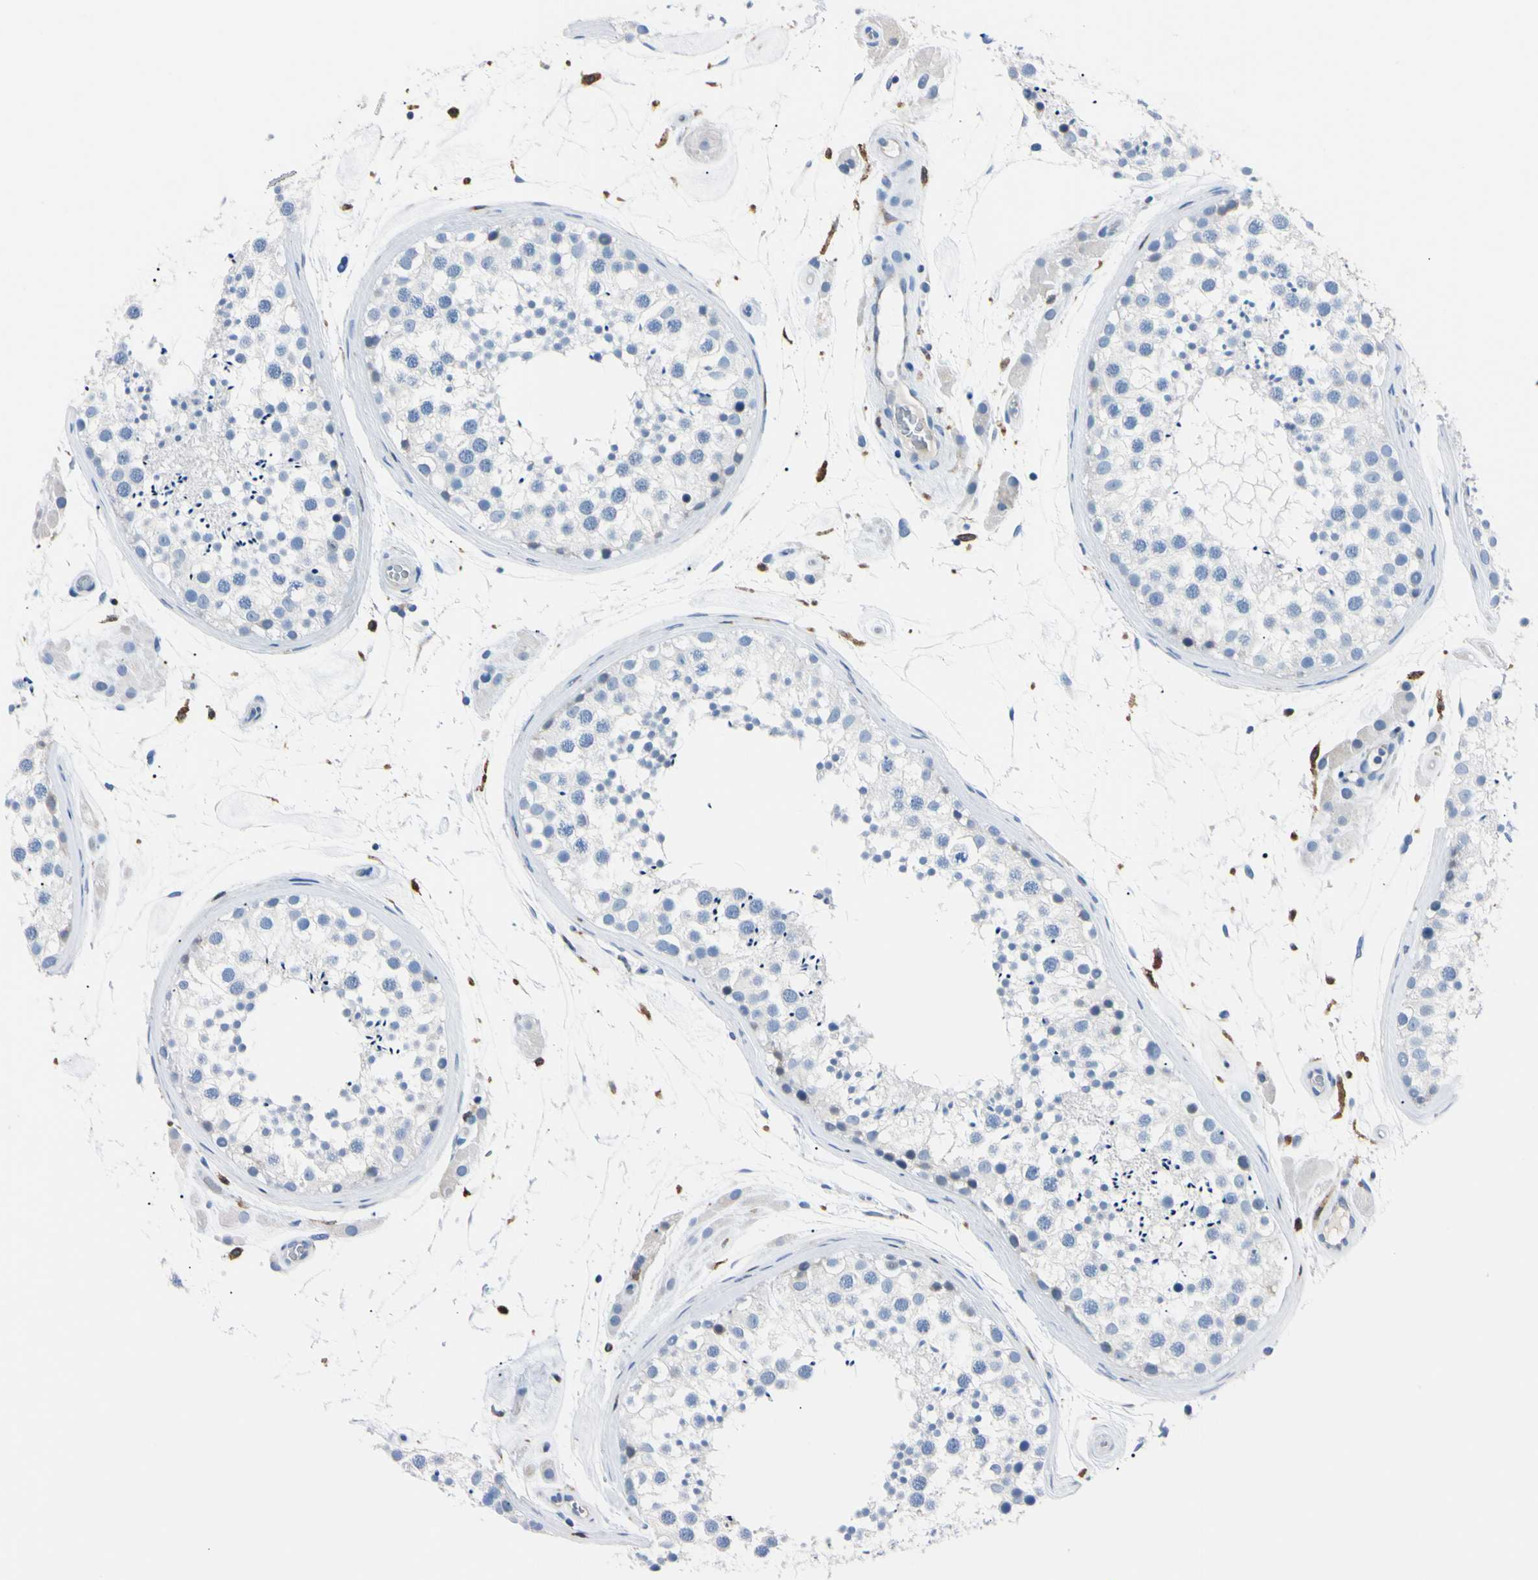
{"staining": {"intensity": "negative", "quantity": "none", "location": "none"}, "tissue": "testis", "cell_type": "Cells in seminiferous ducts", "image_type": "normal", "snomed": [{"axis": "morphology", "description": "Normal tissue, NOS"}, {"axis": "topography", "description": "Testis"}], "caption": "A high-resolution photomicrograph shows immunohistochemistry staining of unremarkable testis, which reveals no significant positivity in cells in seminiferous ducts. (DAB (3,3'-diaminobenzidine) immunohistochemistry, high magnification).", "gene": "NCF4", "patient": {"sex": "male", "age": 46}}